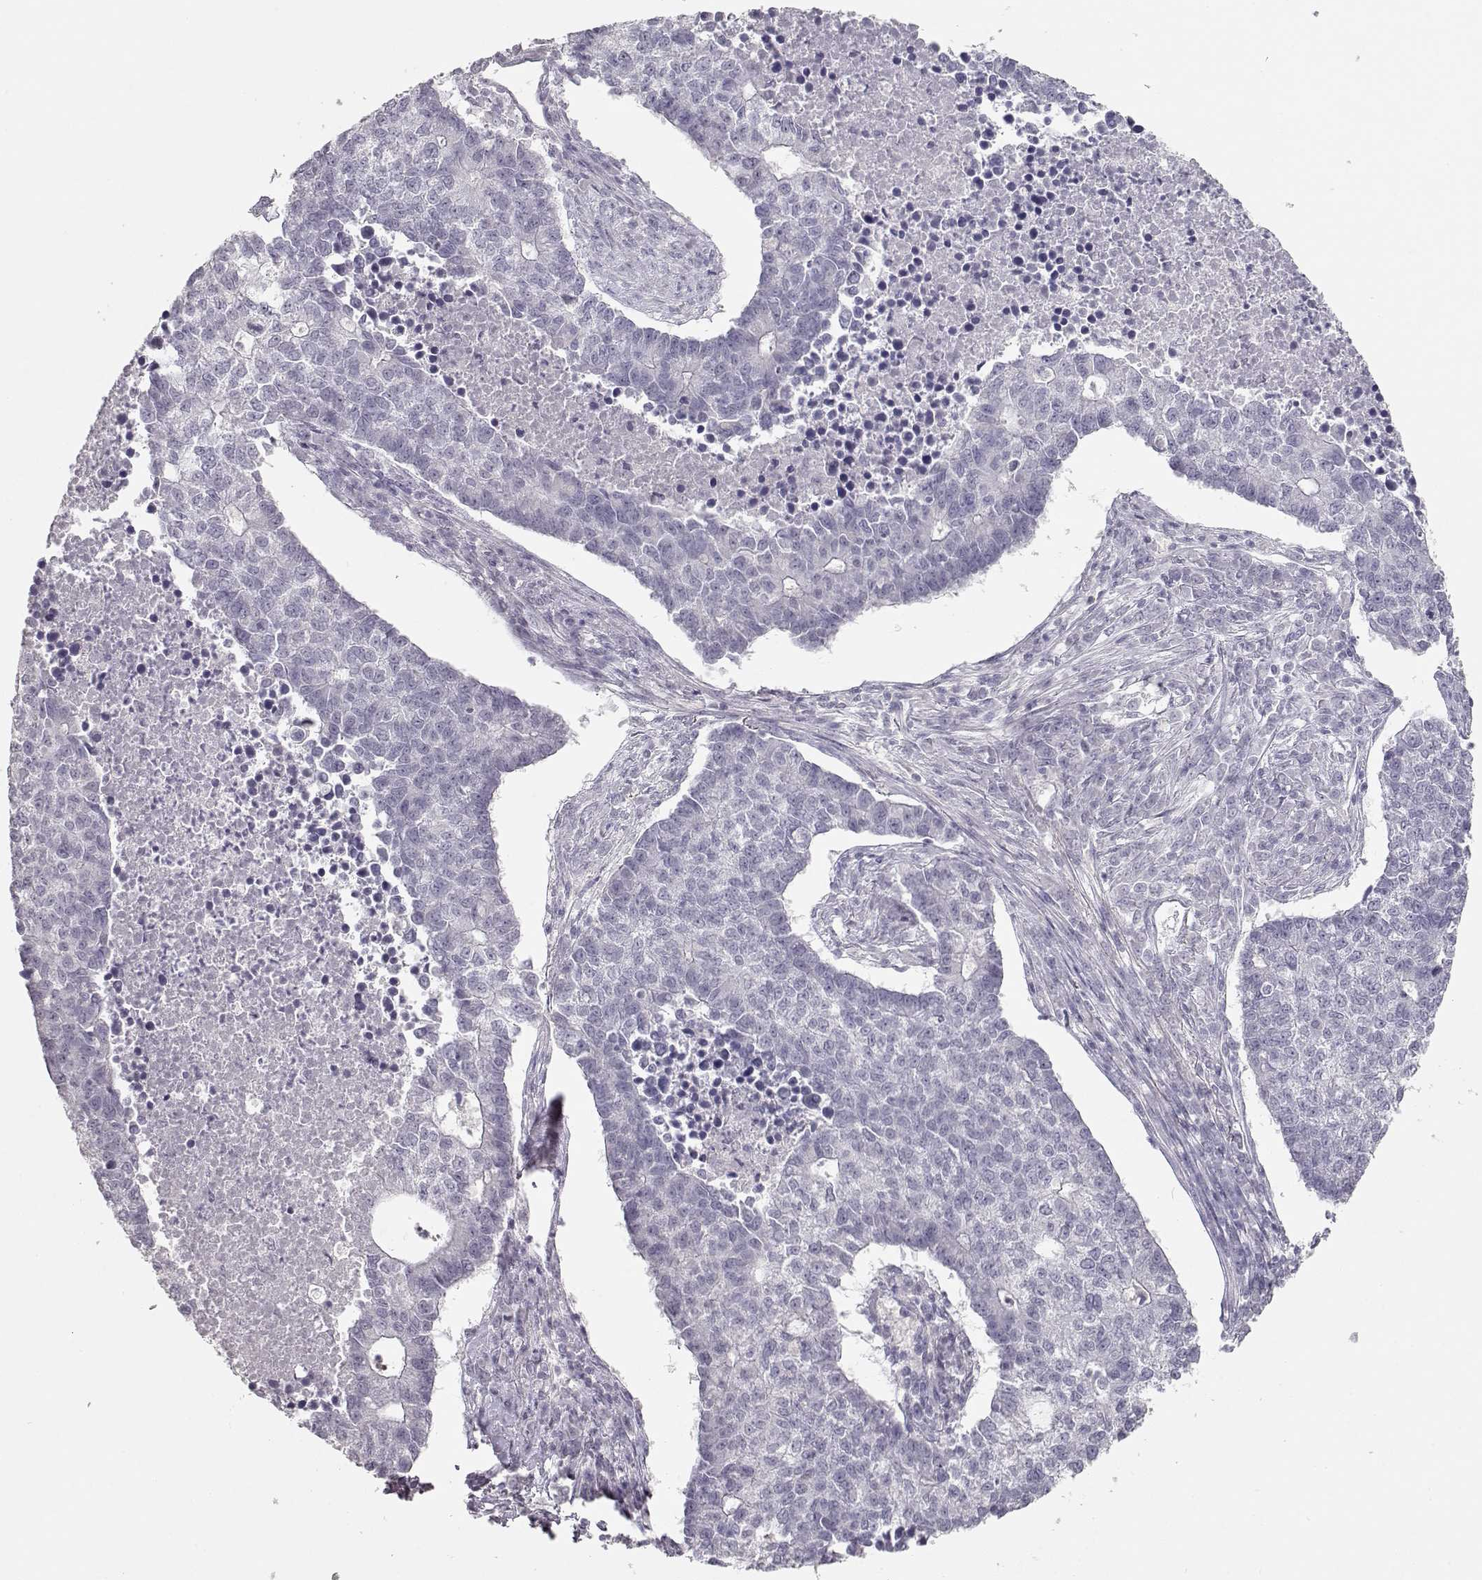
{"staining": {"intensity": "negative", "quantity": "none", "location": "none"}, "tissue": "lung cancer", "cell_type": "Tumor cells", "image_type": "cancer", "snomed": [{"axis": "morphology", "description": "Adenocarcinoma, NOS"}, {"axis": "topography", "description": "Lung"}], "caption": "Immunohistochemical staining of lung cancer (adenocarcinoma) demonstrates no significant staining in tumor cells.", "gene": "TKTL1", "patient": {"sex": "male", "age": 57}}